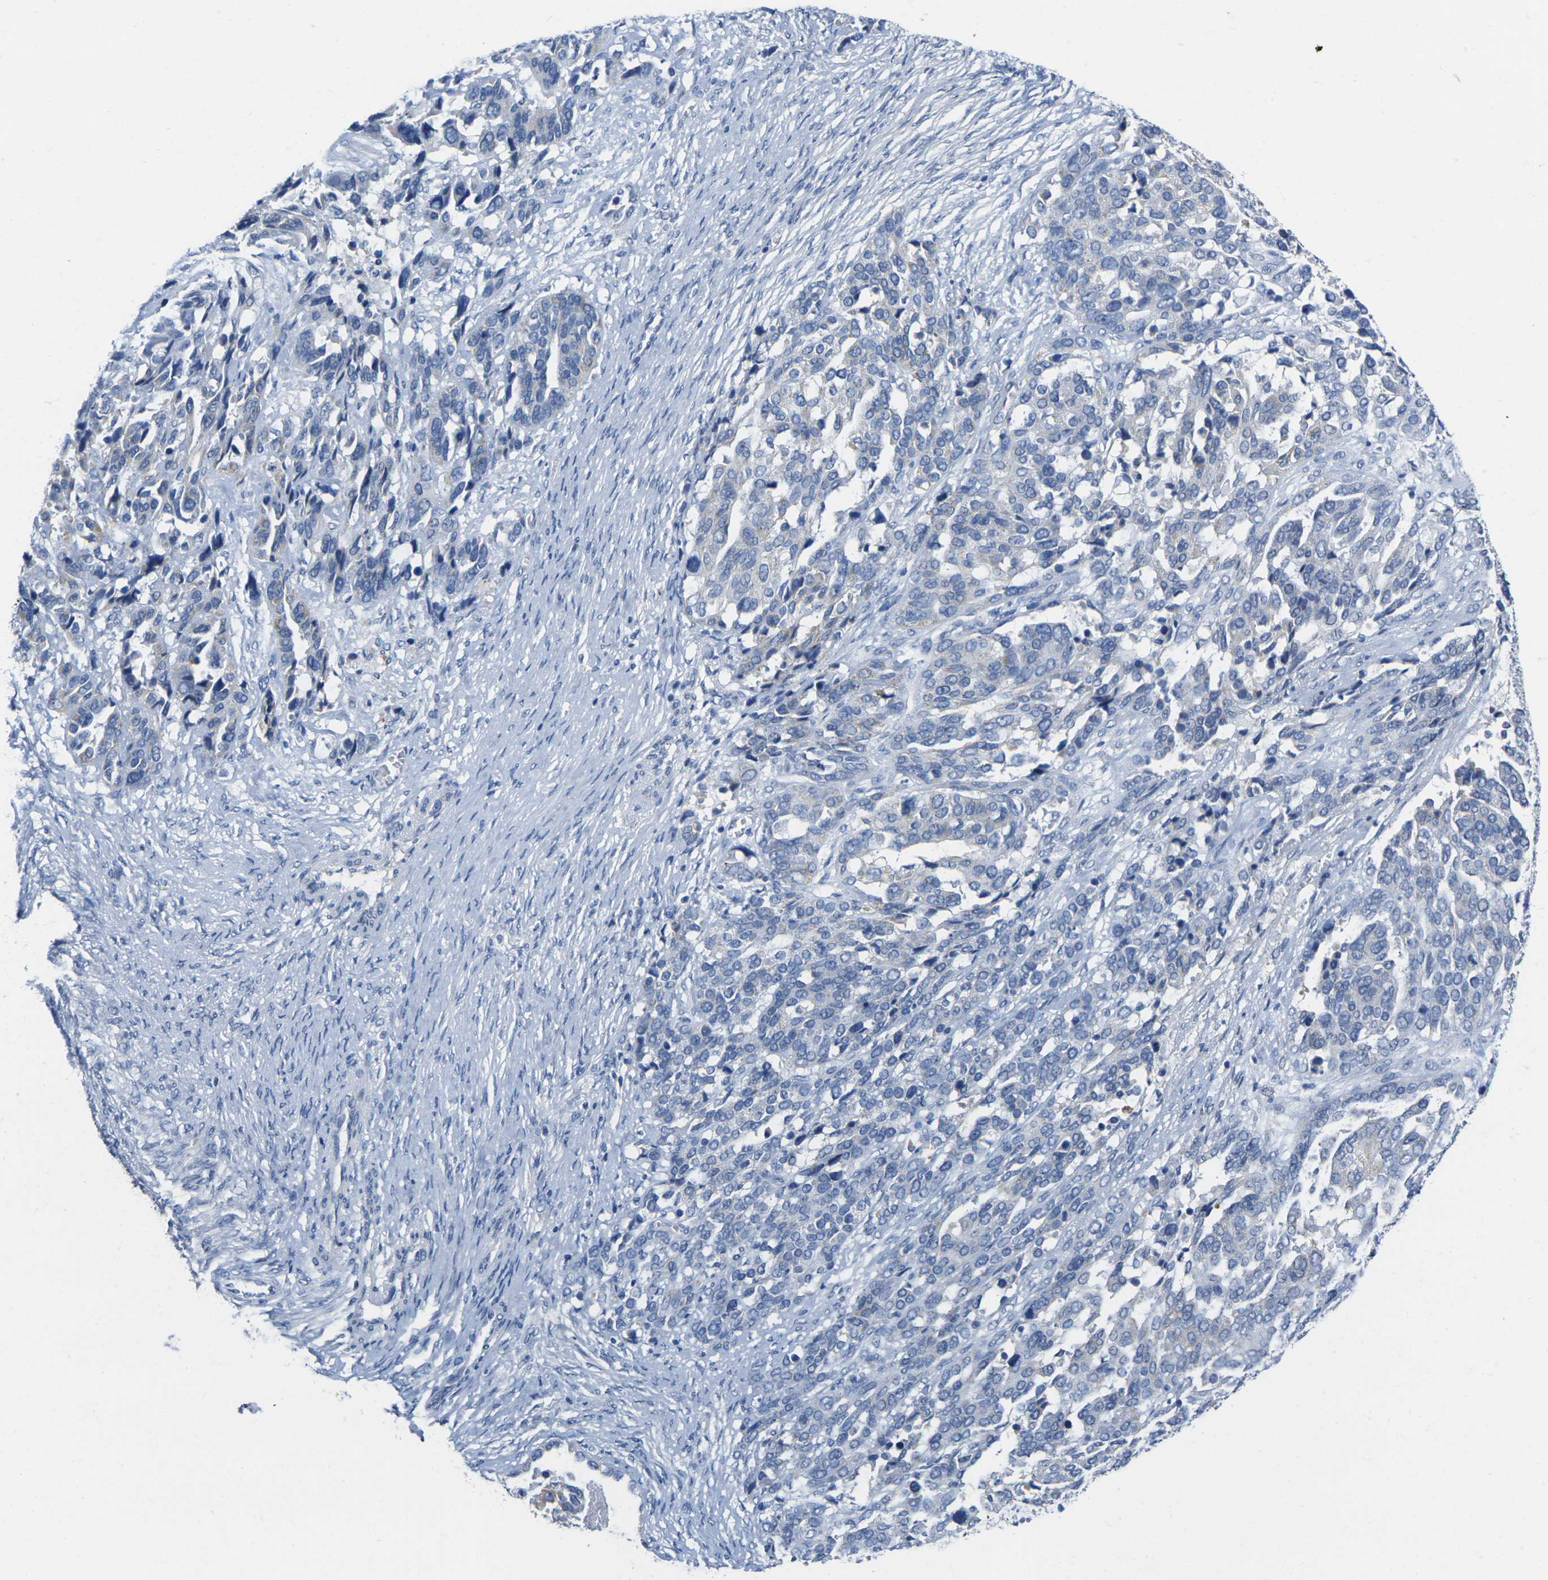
{"staining": {"intensity": "negative", "quantity": "none", "location": "none"}, "tissue": "ovarian cancer", "cell_type": "Tumor cells", "image_type": "cancer", "snomed": [{"axis": "morphology", "description": "Cystadenocarcinoma, serous, NOS"}, {"axis": "topography", "description": "Ovary"}], "caption": "This is an immunohistochemistry micrograph of human serous cystadenocarcinoma (ovarian). There is no expression in tumor cells.", "gene": "NOCT", "patient": {"sex": "female", "age": 44}}